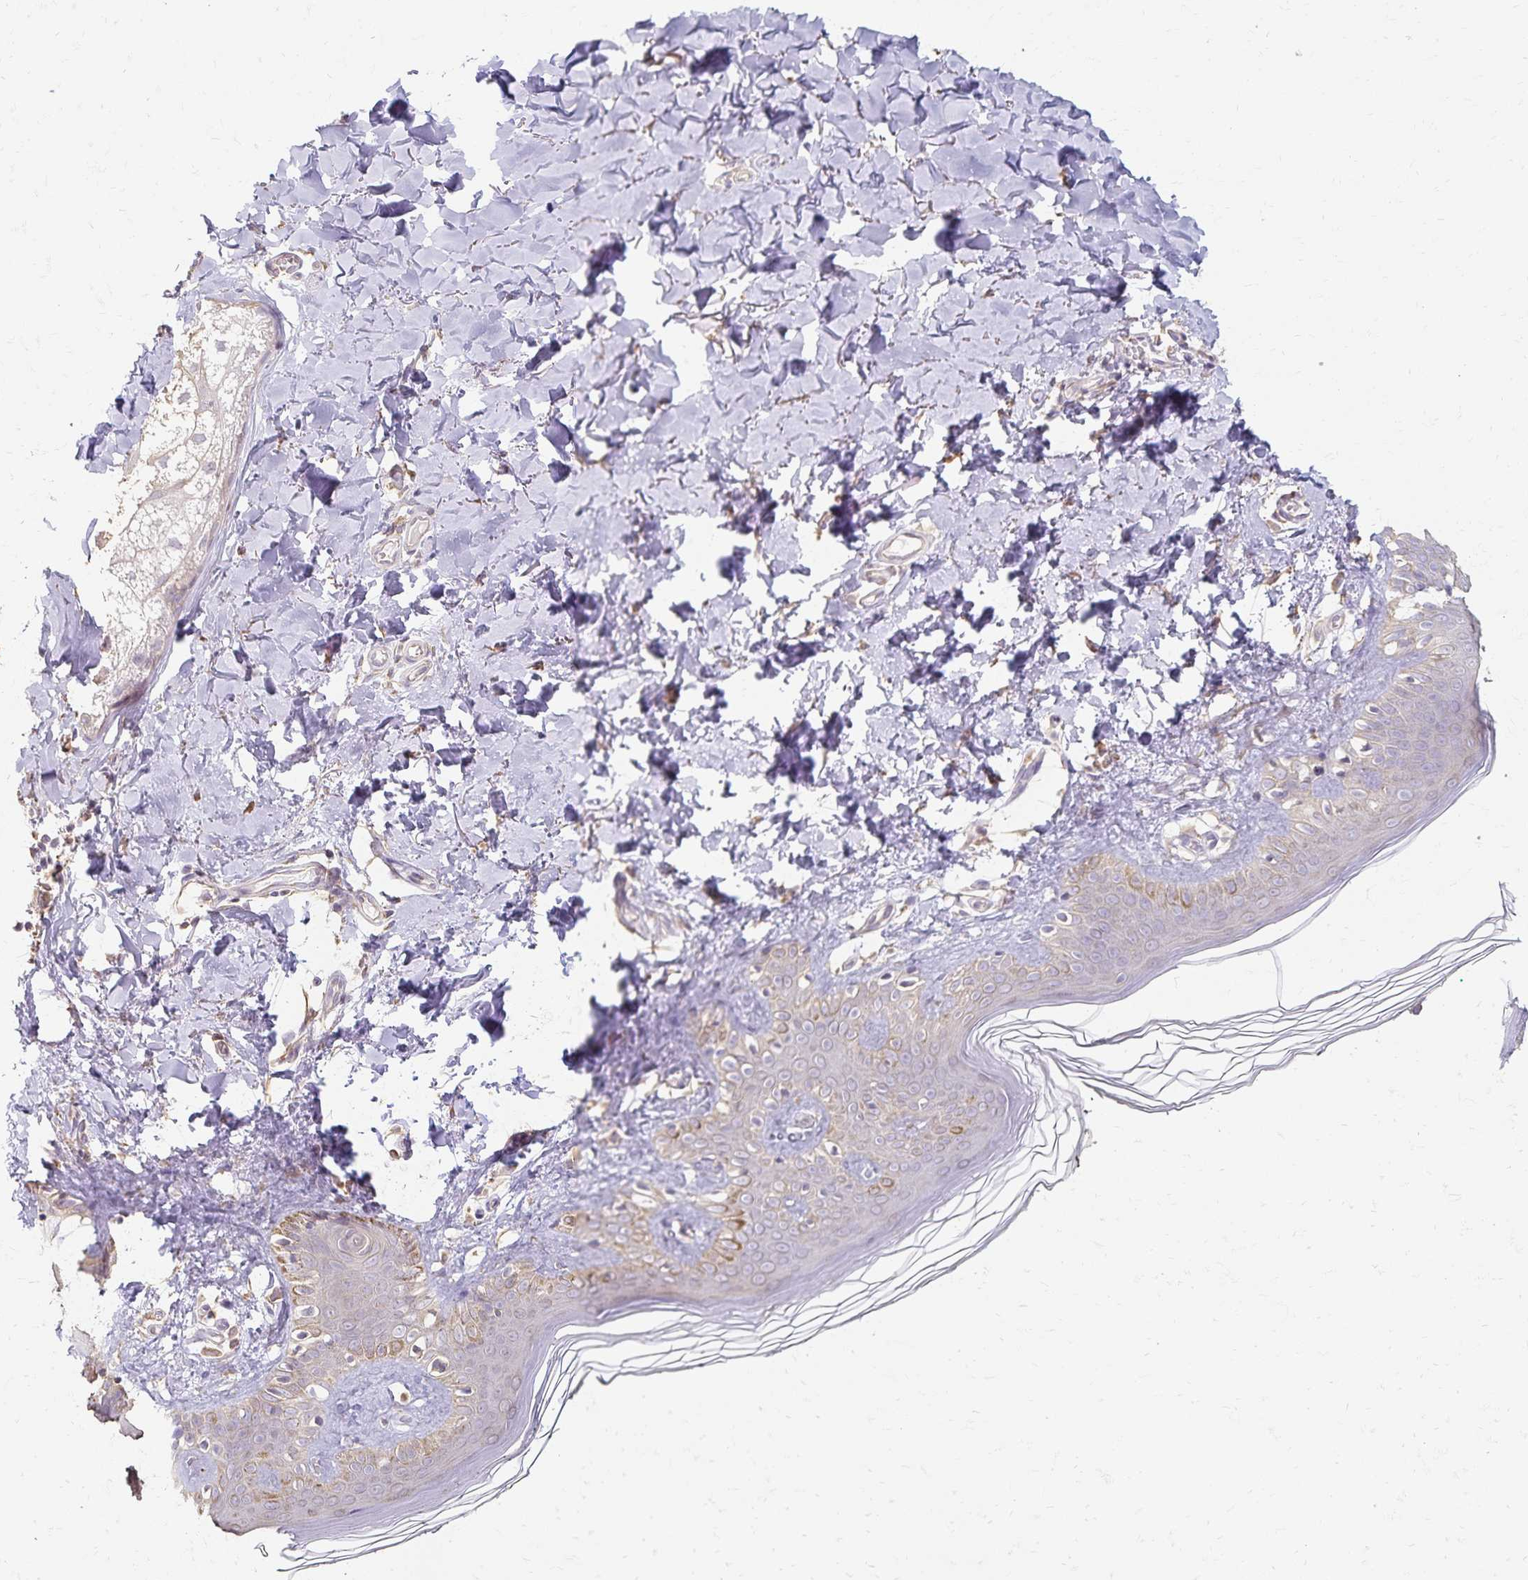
{"staining": {"intensity": "moderate", "quantity": "25%-75%", "location": "cytoplasmic/membranous"}, "tissue": "skin", "cell_type": "Fibroblasts", "image_type": "normal", "snomed": [{"axis": "morphology", "description": "Normal tissue, NOS"}, {"axis": "topography", "description": "Skin"}, {"axis": "topography", "description": "Peripheral nerve tissue"}], "caption": "IHC (DAB) staining of normal human skin displays moderate cytoplasmic/membranous protein expression in about 25%-75% of fibroblasts.", "gene": "KISS1", "patient": {"sex": "female", "age": 45}}